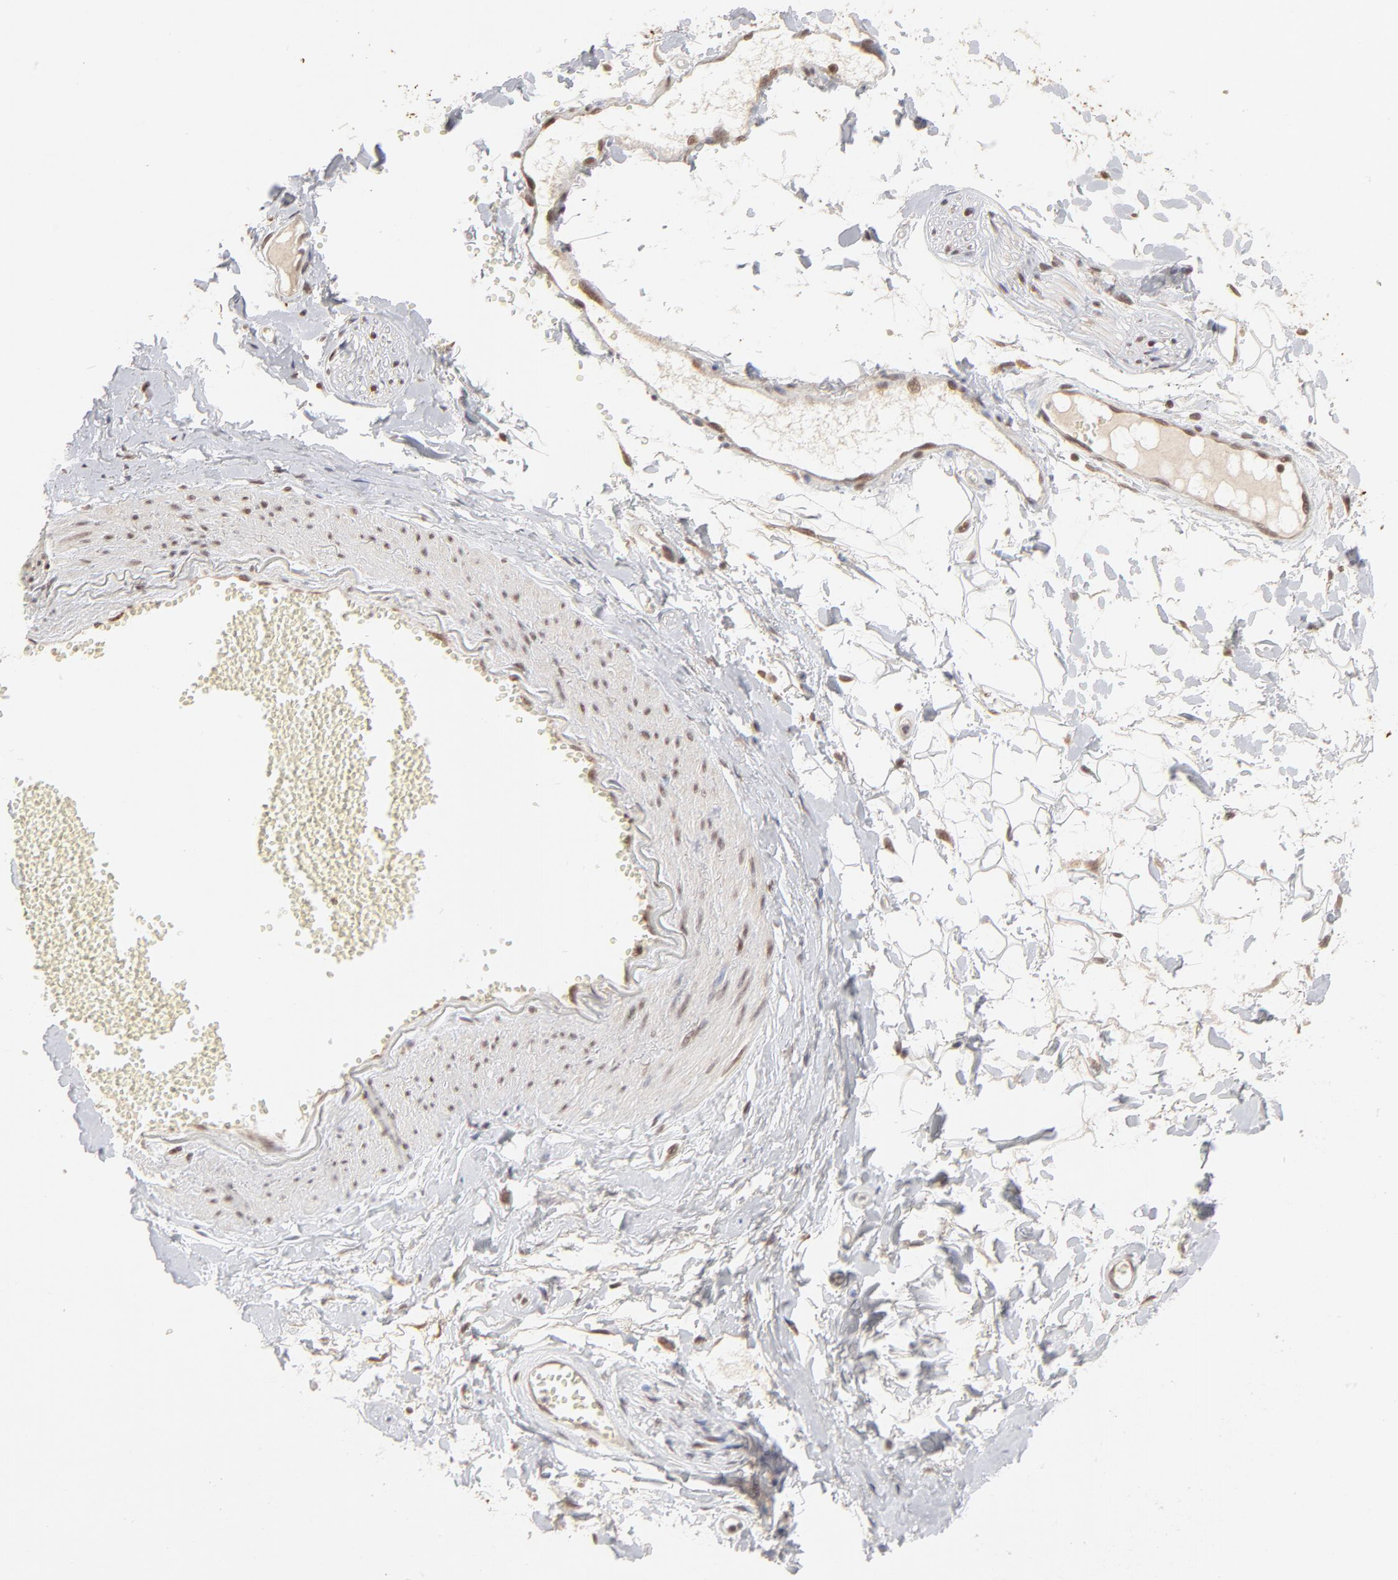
{"staining": {"intensity": "weak", "quantity": ">75%", "location": "nuclear"}, "tissue": "adipose tissue", "cell_type": "Adipocytes", "image_type": "normal", "snomed": [{"axis": "morphology", "description": "Normal tissue, NOS"}, {"axis": "morphology", "description": "Inflammation, NOS"}, {"axis": "topography", "description": "Salivary gland"}, {"axis": "topography", "description": "Peripheral nerve tissue"}], "caption": "Protein staining exhibits weak nuclear staining in approximately >75% of adipocytes in benign adipose tissue.", "gene": "ARIH1", "patient": {"sex": "female", "age": 75}}